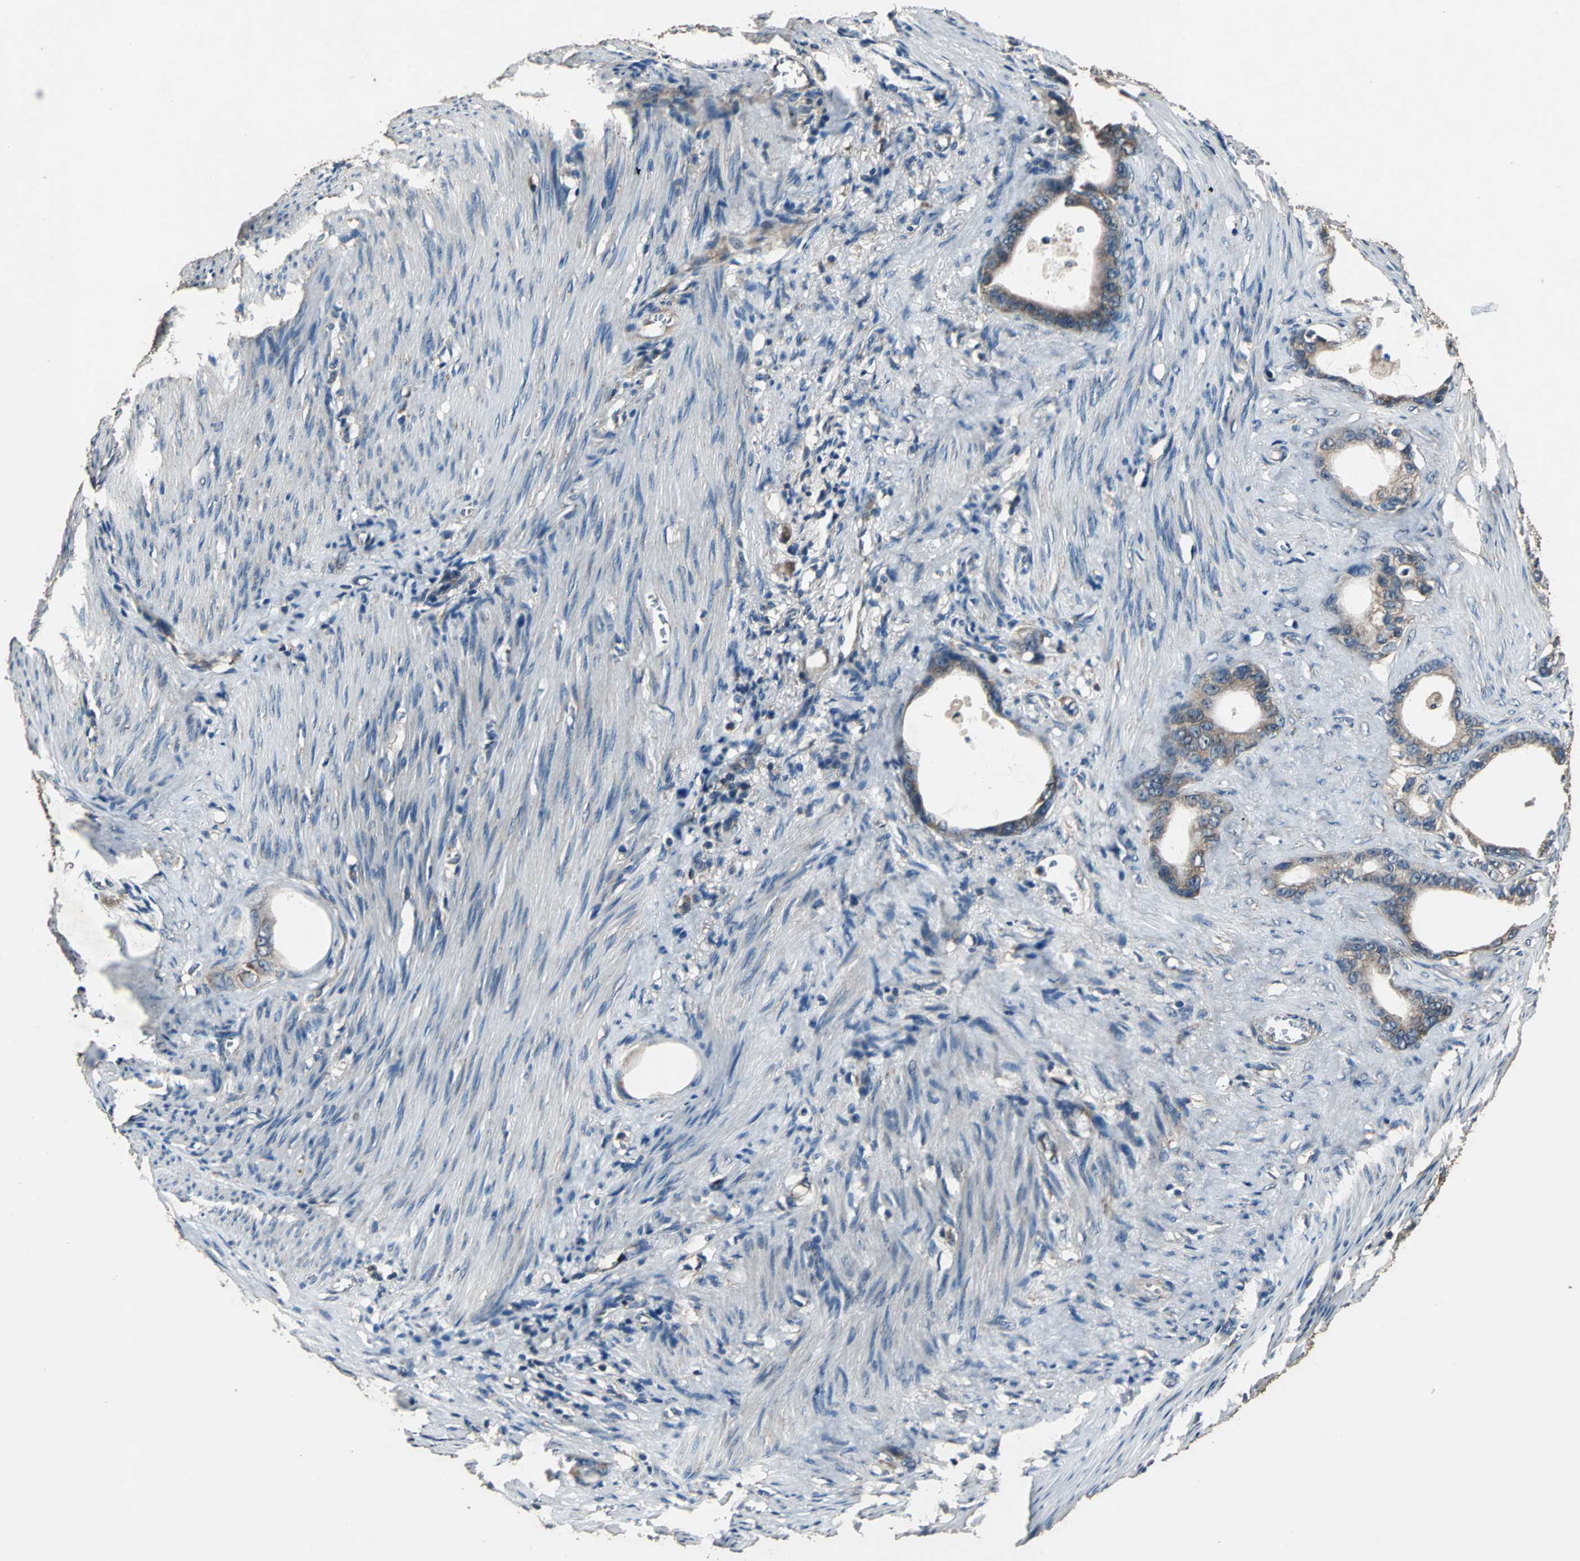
{"staining": {"intensity": "moderate", "quantity": ">75%", "location": "cytoplasmic/membranous"}, "tissue": "stomach cancer", "cell_type": "Tumor cells", "image_type": "cancer", "snomed": [{"axis": "morphology", "description": "Adenocarcinoma, NOS"}, {"axis": "topography", "description": "Stomach"}], "caption": "Protein expression analysis of human stomach cancer (adenocarcinoma) reveals moderate cytoplasmic/membranous expression in approximately >75% of tumor cells.", "gene": "ZNF608", "patient": {"sex": "female", "age": 75}}